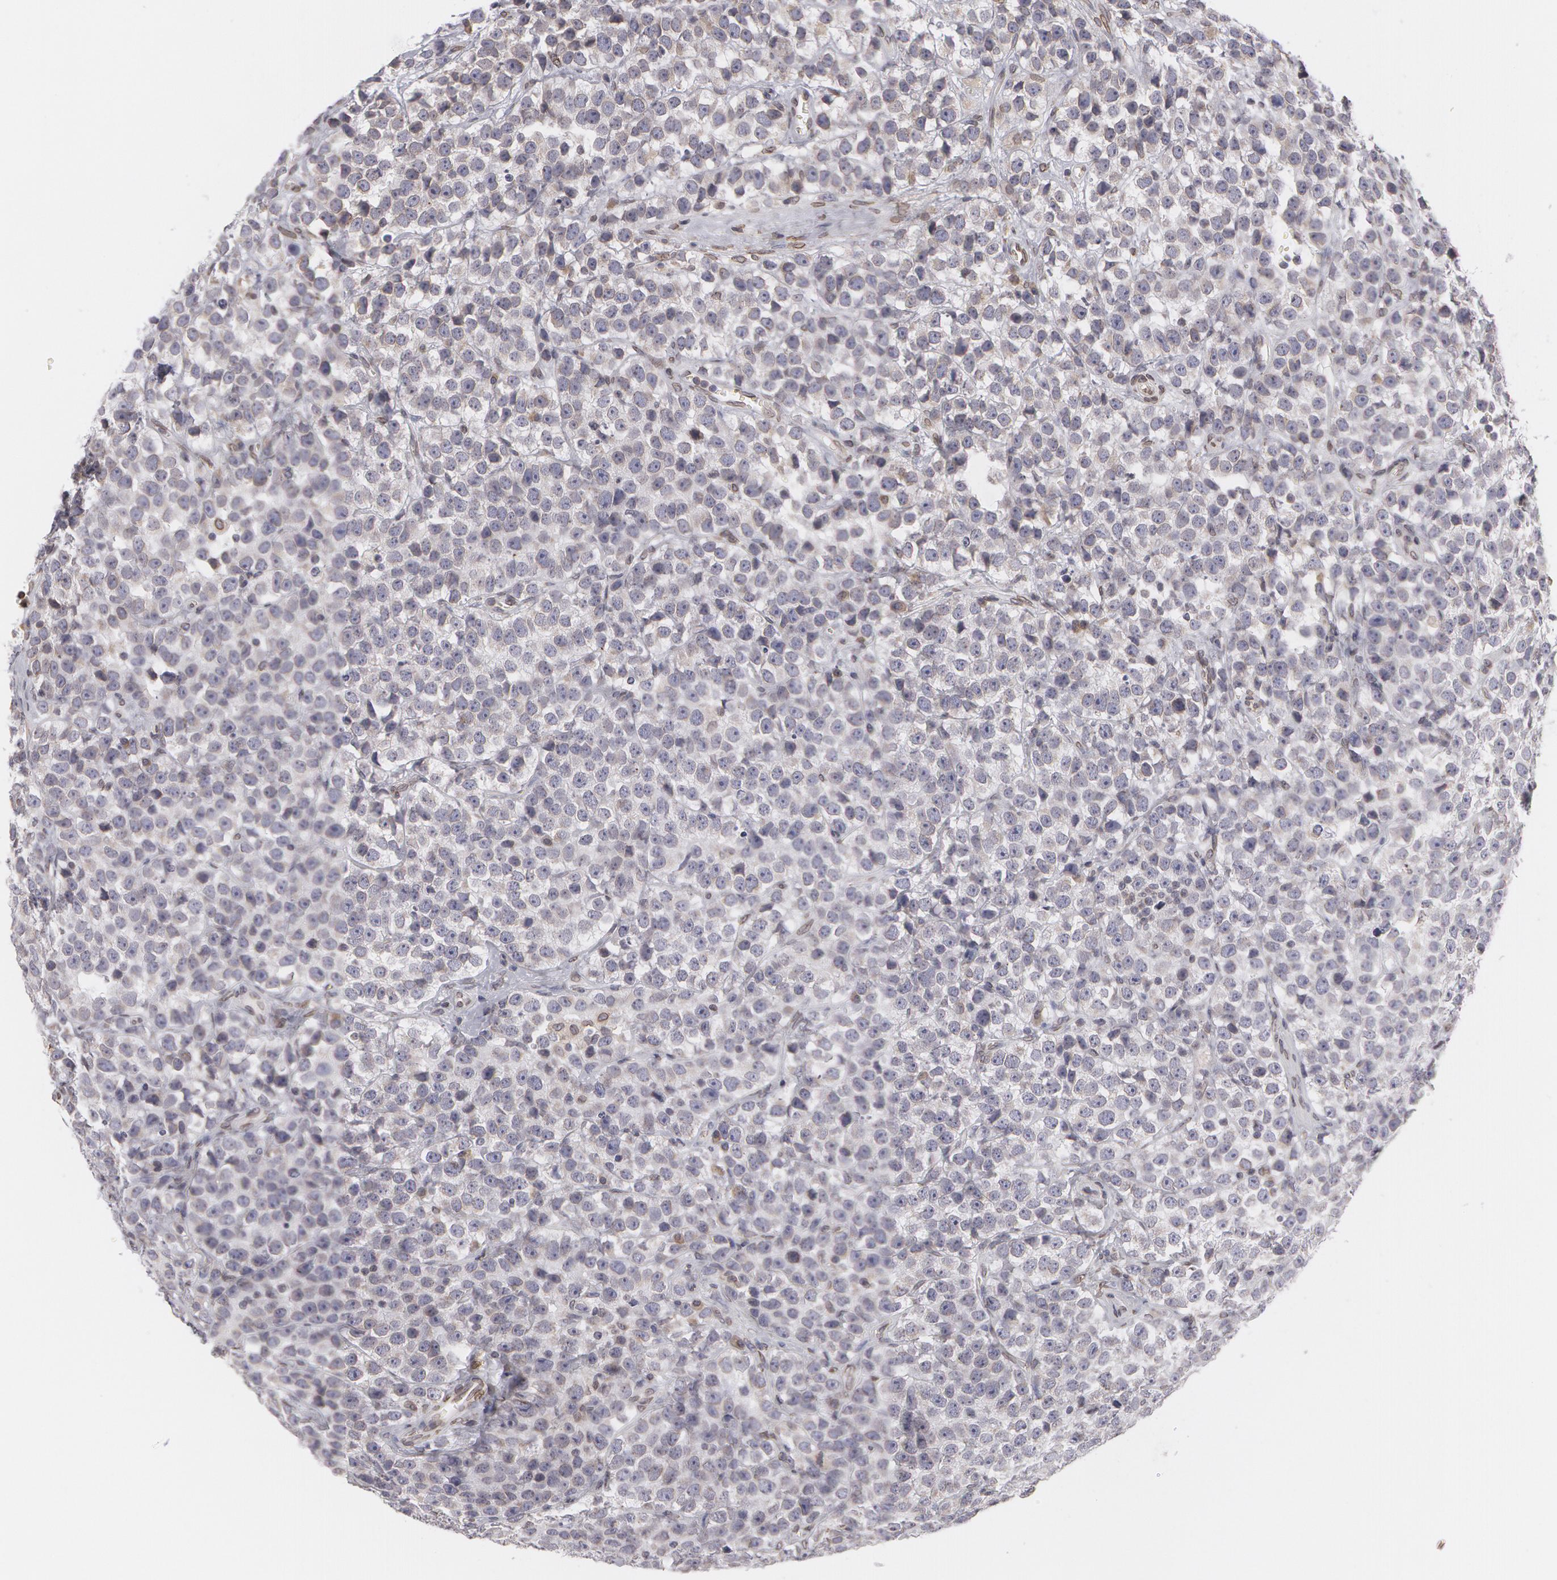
{"staining": {"intensity": "weak", "quantity": "25%-75%", "location": "cytoplasmic/membranous,nuclear"}, "tissue": "testis cancer", "cell_type": "Tumor cells", "image_type": "cancer", "snomed": [{"axis": "morphology", "description": "Seminoma, NOS"}, {"axis": "topography", "description": "Testis"}], "caption": "Testis cancer (seminoma) tissue exhibits weak cytoplasmic/membranous and nuclear expression in about 25%-75% of tumor cells, visualized by immunohistochemistry.", "gene": "EMD", "patient": {"sex": "male", "age": 25}}